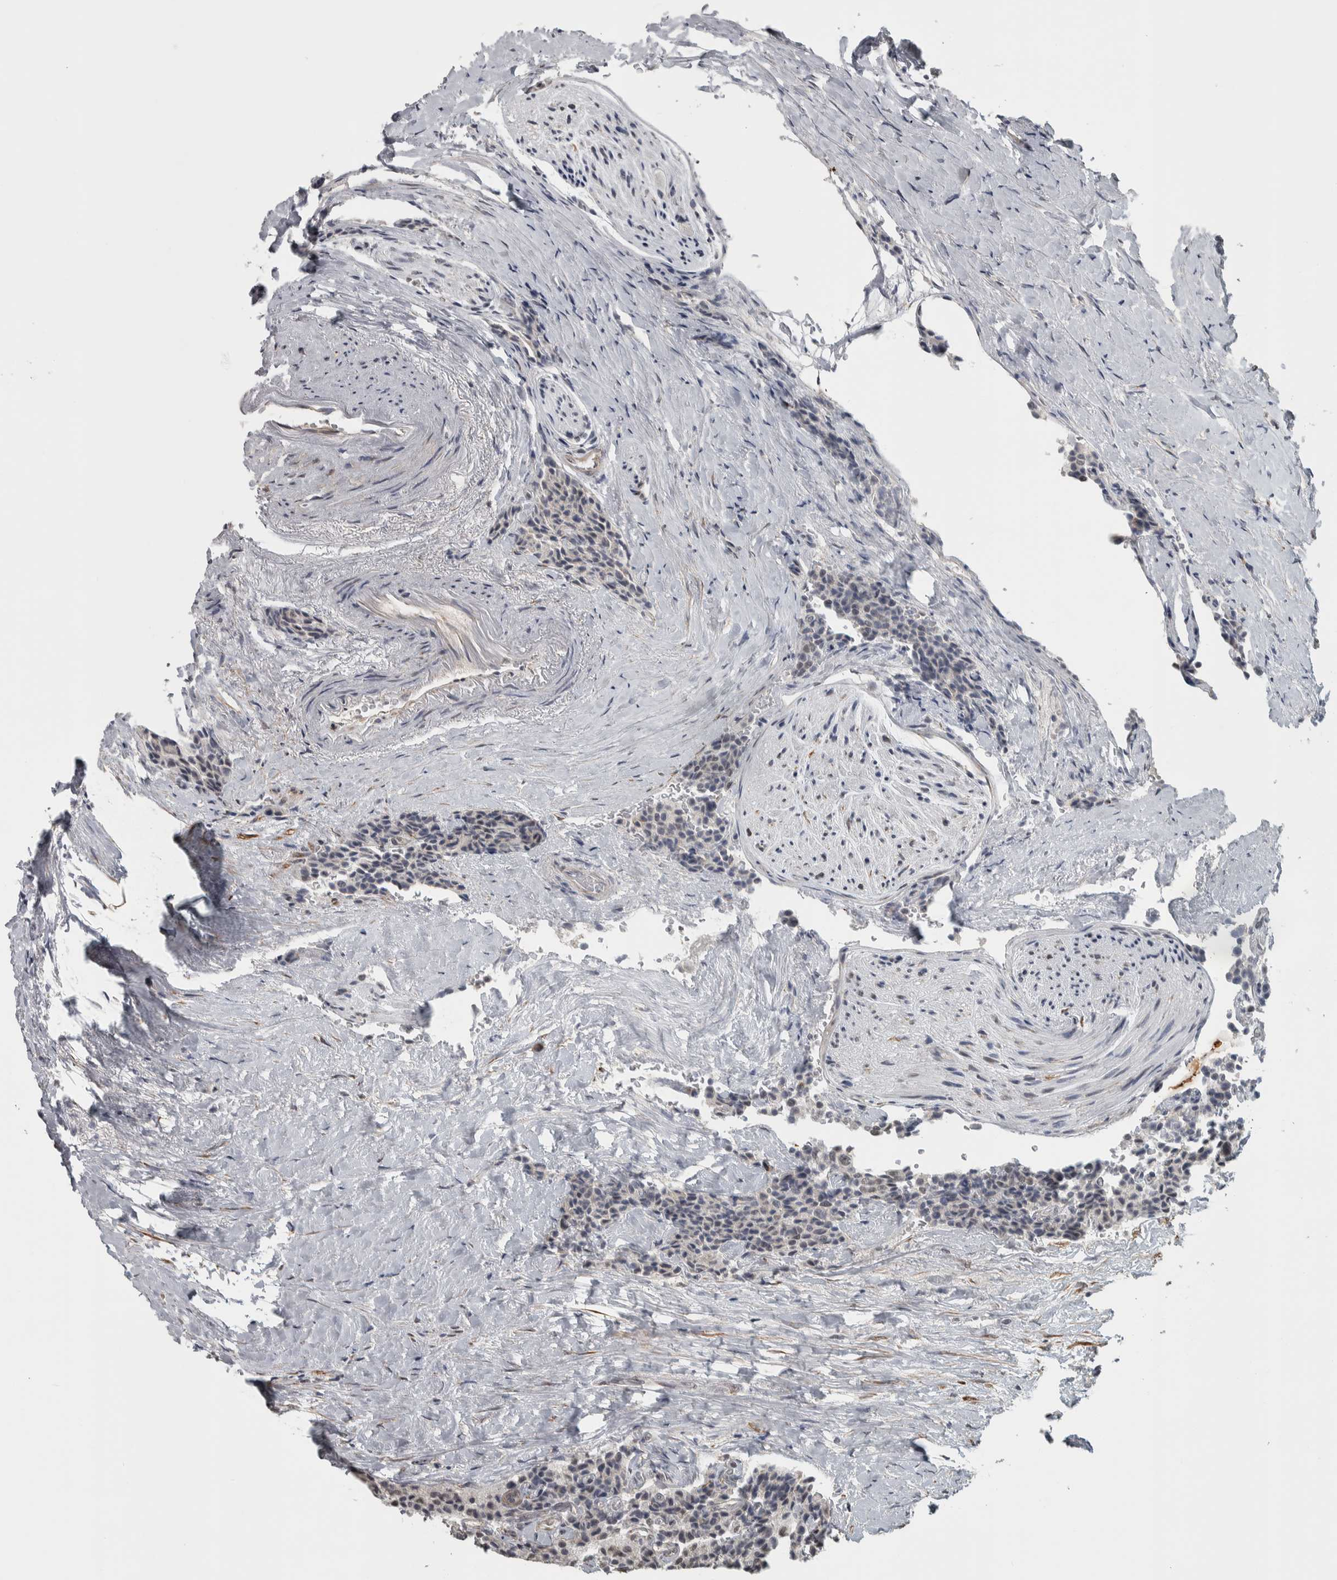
{"staining": {"intensity": "negative", "quantity": "none", "location": "none"}, "tissue": "carcinoid", "cell_type": "Tumor cells", "image_type": "cancer", "snomed": [{"axis": "morphology", "description": "Carcinoid, malignant, NOS"}, {"axis": "topography", "description": "Colon"}], "caption": "This is a photomicrograph of immunohistochemistry (IHC) staining of carcinoid (malignant), which shows no staining in tumor cells. Nuclei are stained in blue.", "gene": "DDX42", "patient": {"sex": "female", "age": 61}}